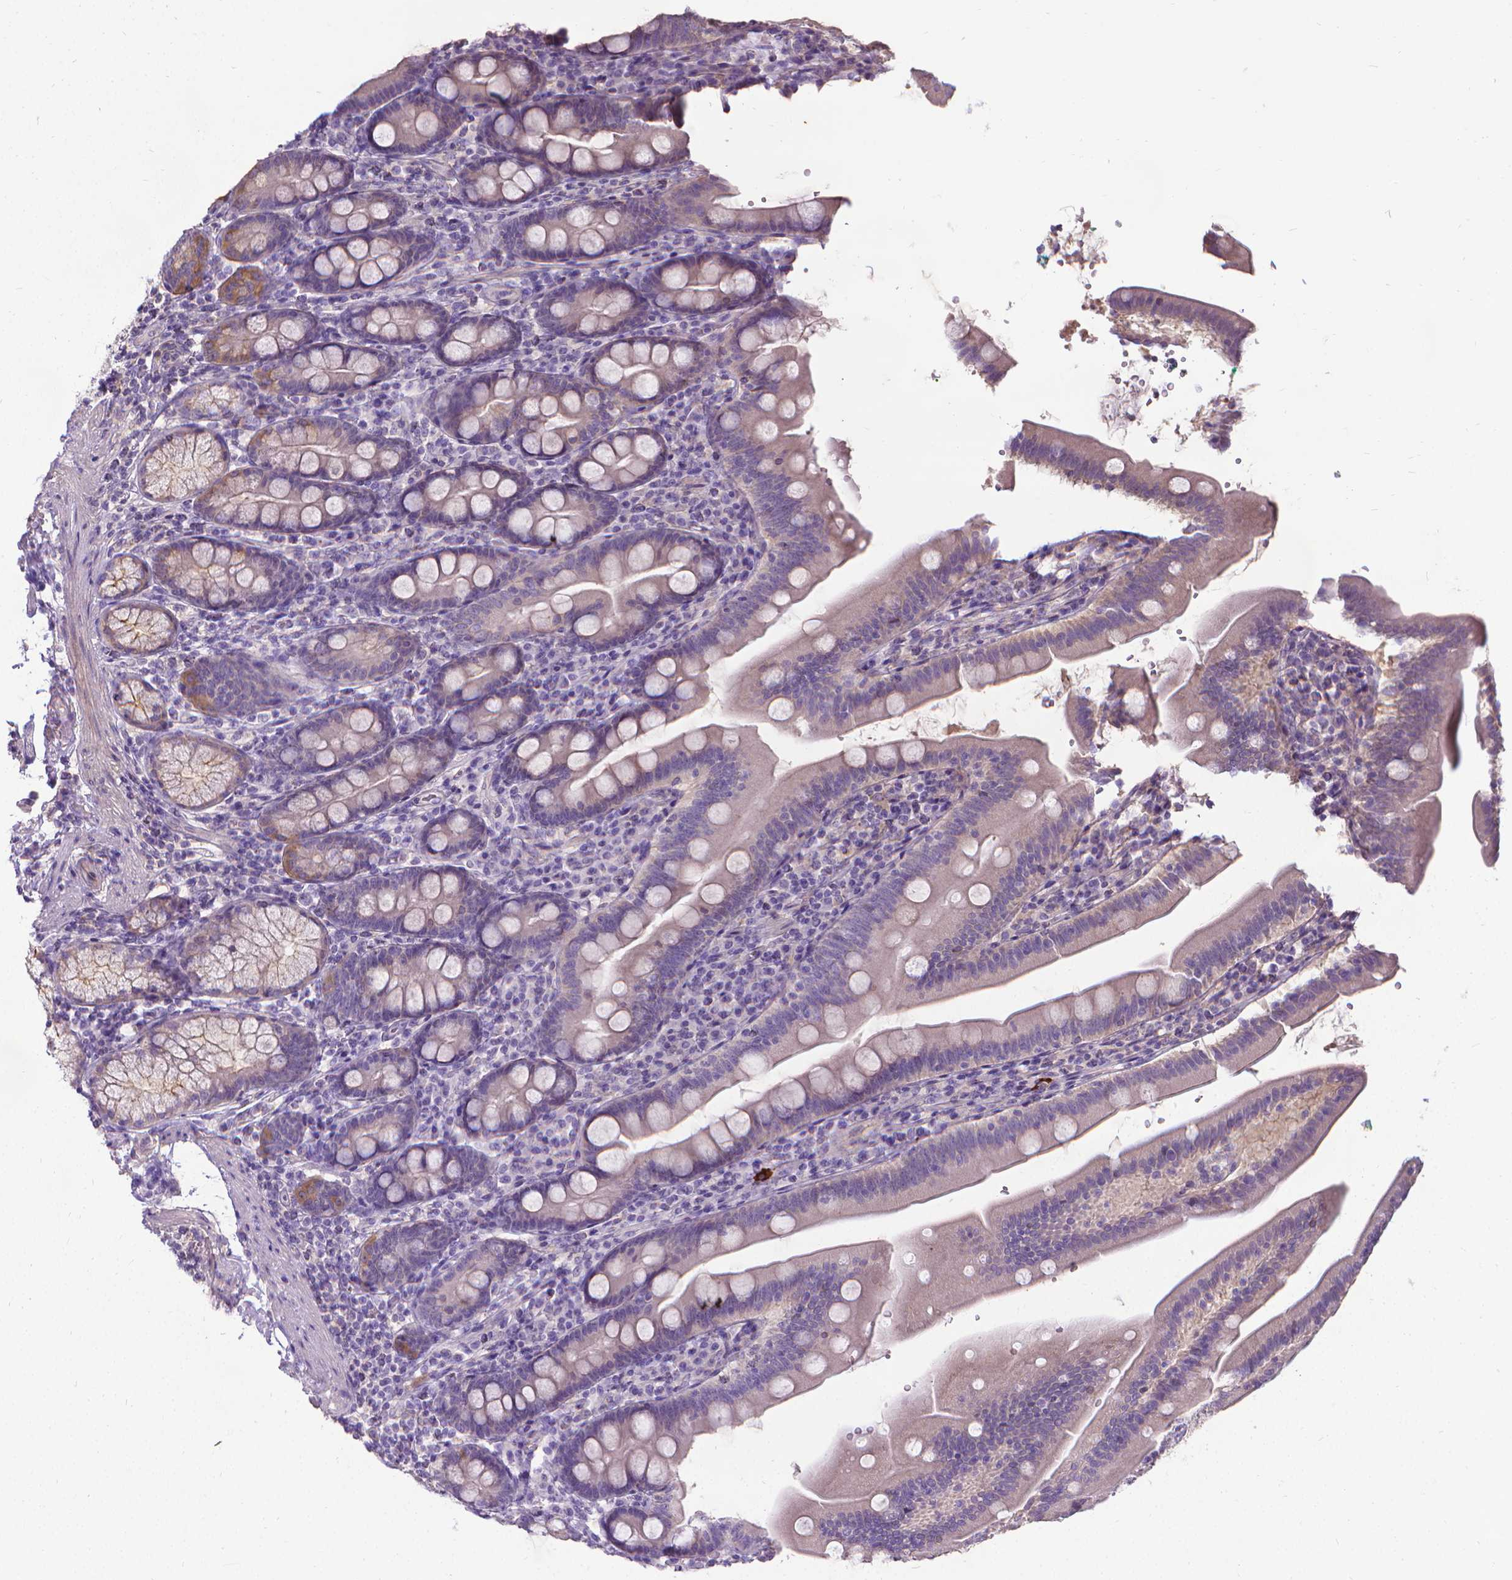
{"staining": {"intensity": "moderate", "quantity": "<25%", "location": "cytoplasmic/membranous"}, "tissue": "duodenum", "cell_type": "Glandular cells", "image_type": "normal", "snomed": [{"axis": "morphology", "description": "Normal tissue, NOS"}, {"axis": "topography", "description": "Duodenum"}], "caption": "Immunohistochemical staining of benign duodenum shows <25% levels of moderate cytoplasmic/membranous protein positivity in about <25% of glandular cells. (IHC, brightfield microscopy, high magnification).", "gene": "CFAP299", "patient": {"sex": "female", "age": 67}}